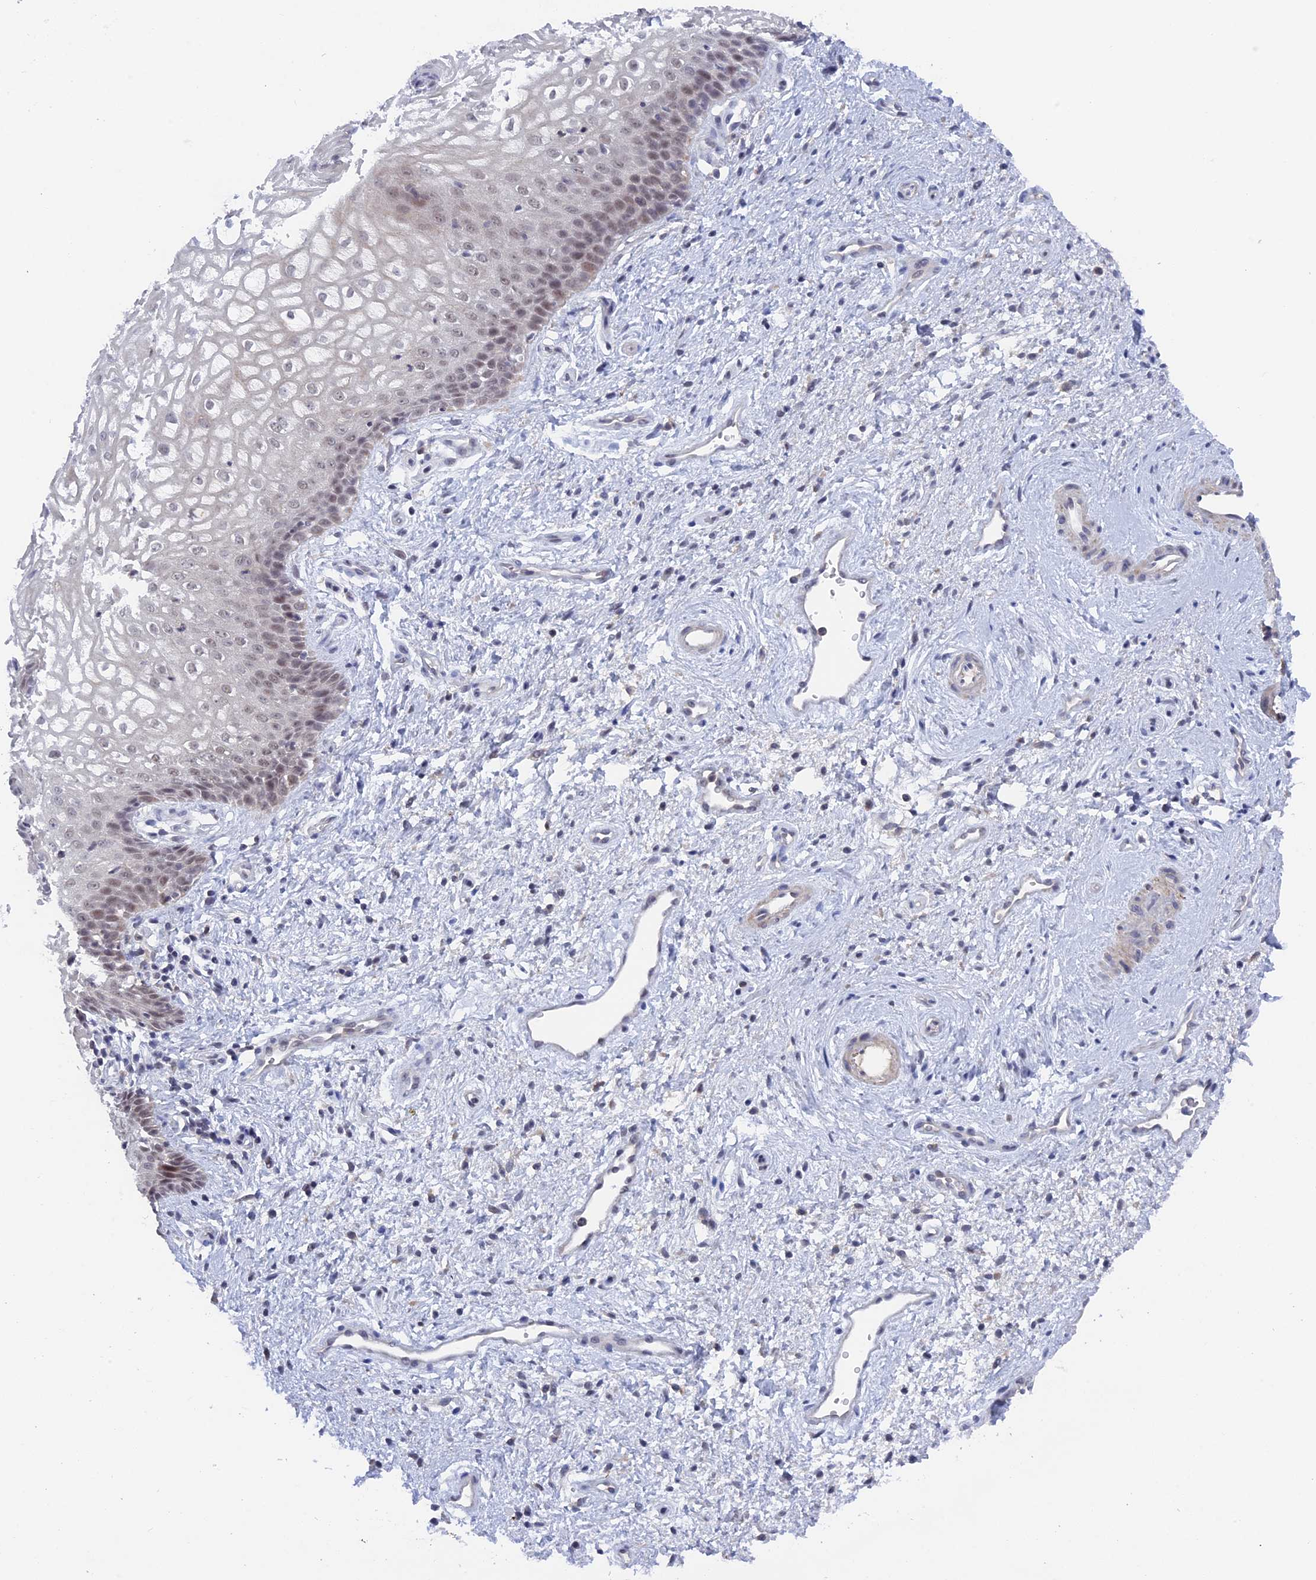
{"staining": {"intensity": "weak", "quantity": "<25%", "location": "nuclear"}, "tissue": "vagina", "cell_type": "Squamous epithelial cells", "image_type": "normal", "snomed": [{"axis": "morphology", "description": "Normal tissue, NOS"}, {"axis": "topography", "description": "Vagina"}], "caption": "DAB immunohistochemical staining of benign human vagina shows no significant staining in squamous epithelial cells.", "gene": "BRD2", "patient": {"sex": "female", "age": 34}}